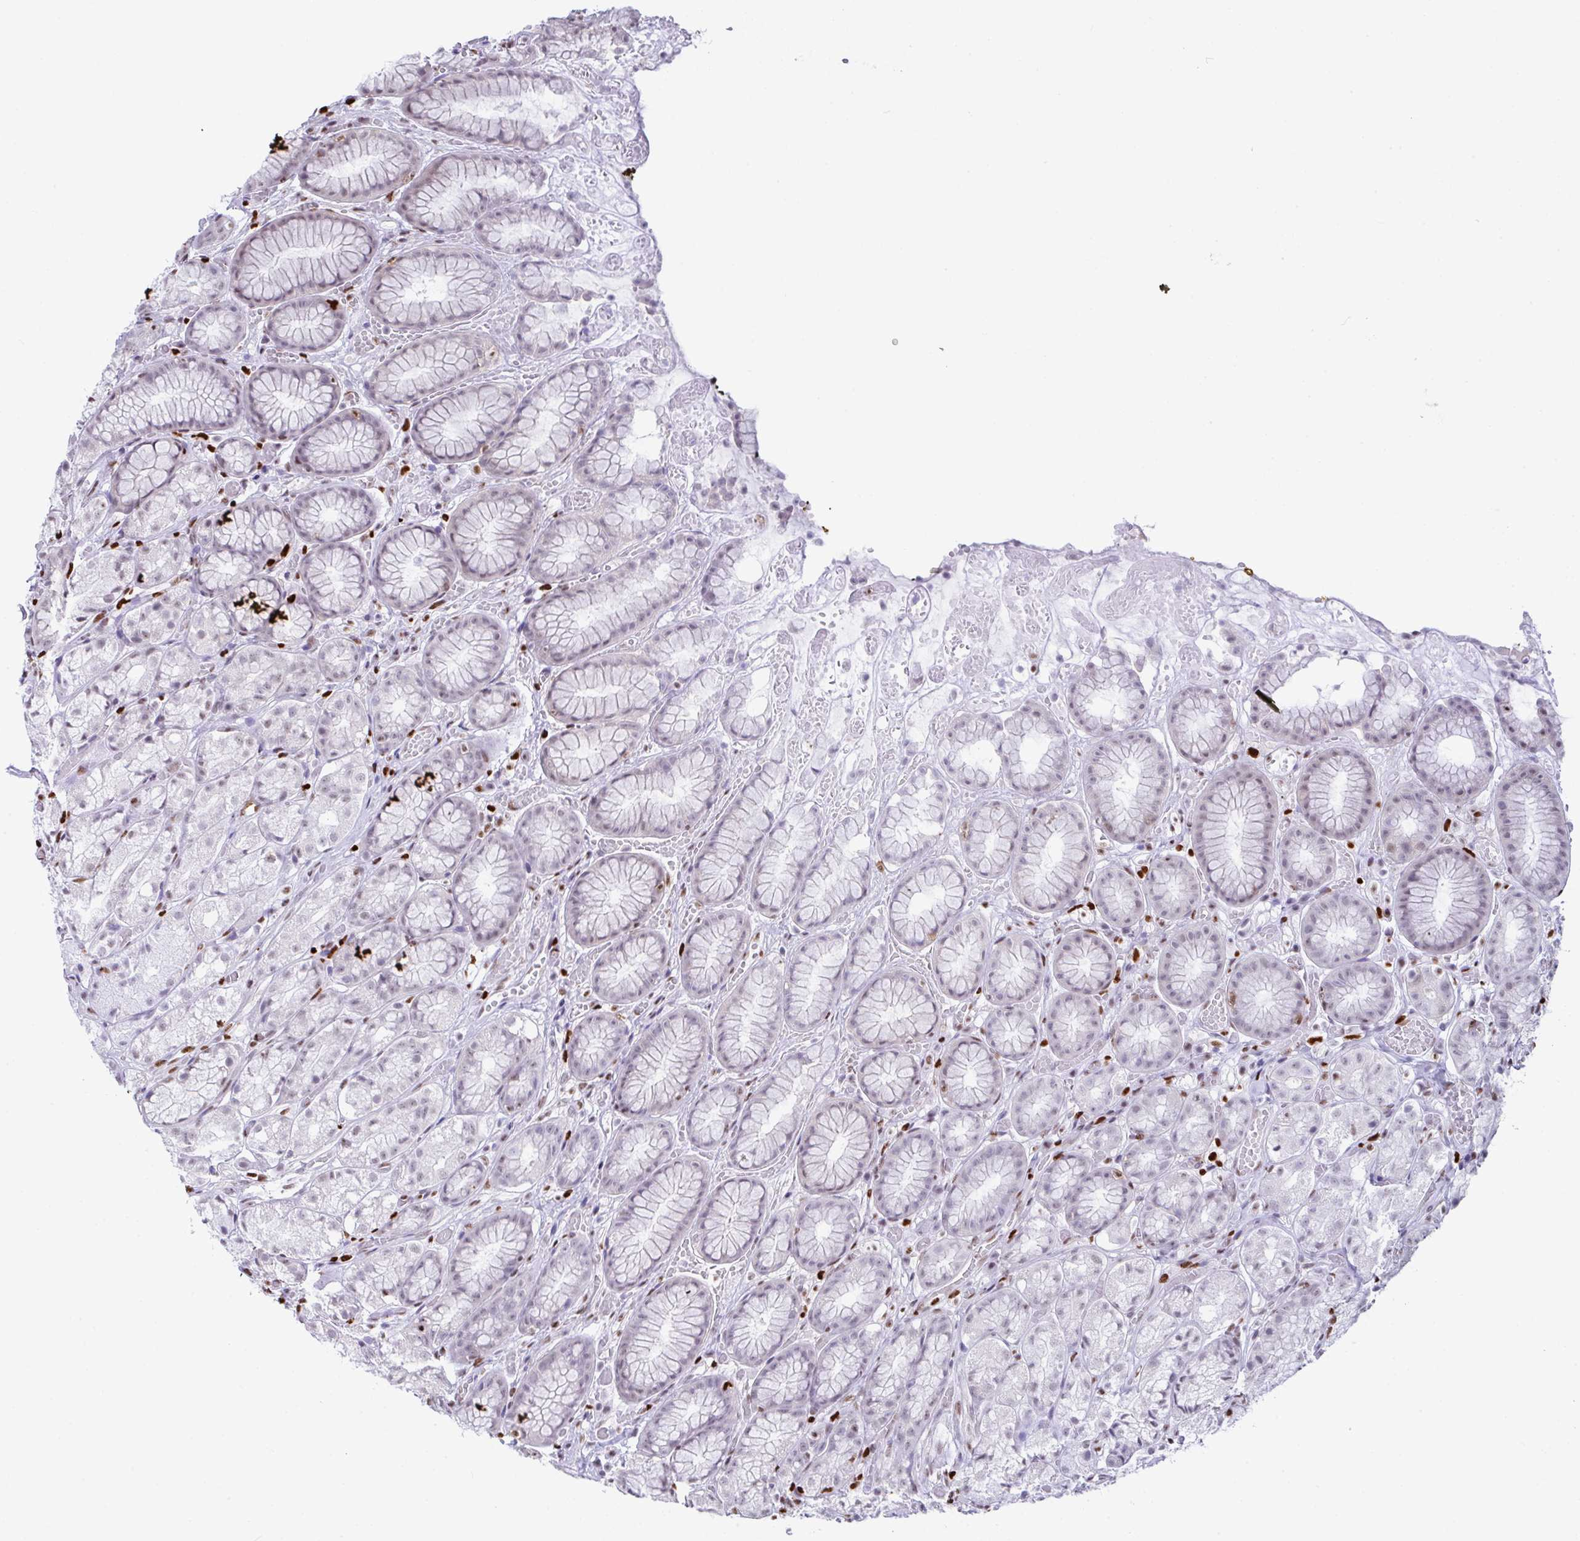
{"staining": {"intensity": "weak", "quantity": "<25%", "location": "nuclear"}, "tissue": "stomach", "cell_type": "Glandular cells", "image_type": "normal", "snomed": [{"axis": "morphology", "description": "Normal tissue, NOS"}, {"axis": "topography", "description": "Smooth muscle"}, {"axis": "topography", "description": "Stomach"}], "caption": "Glandular cells are negative for protein expression in benign human stomach.", "gene": "BTBD10", "patient": {"sex": "male", "age": 70}}